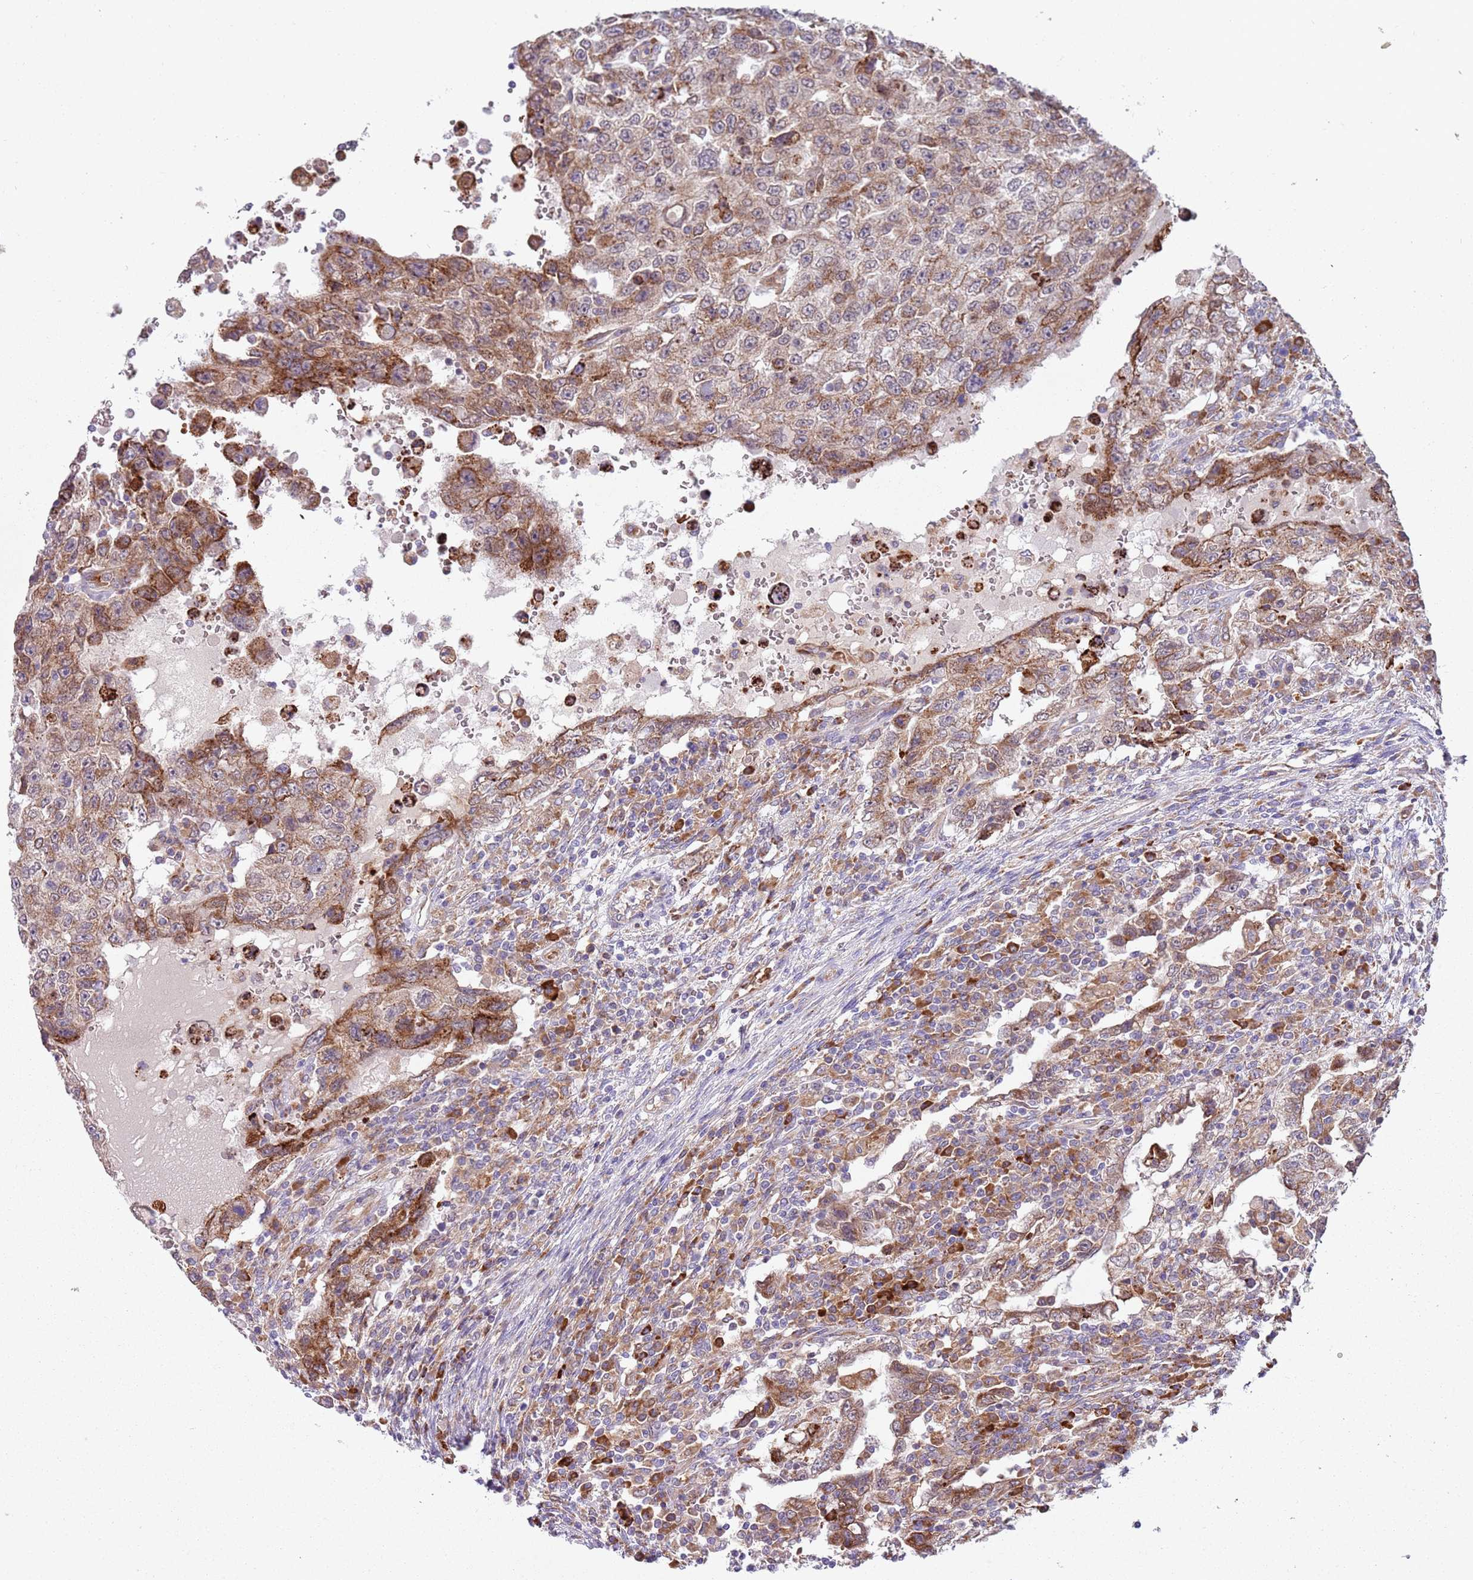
{"staining": {"intensity": "moderate", "quantity": ">75%", "location": "cytoplasmic/membranous"}, "tissue": "testis cancer", "cell_type": "Tumor cells", "image_type": "cancer", "snomed": [{"axis": "morphology", "description": "Carcinoma, Embryonal, NOS"}, {"axis": "topography", "description": "Testis"}], "caption": "Moderate cytoplasmic/membranous staining is appreciated in approximately >75% of tumor cells in embryonal carcinoma (testis).", "gene": "VWCE", "patient": {"sex": "male", "age": 26}}